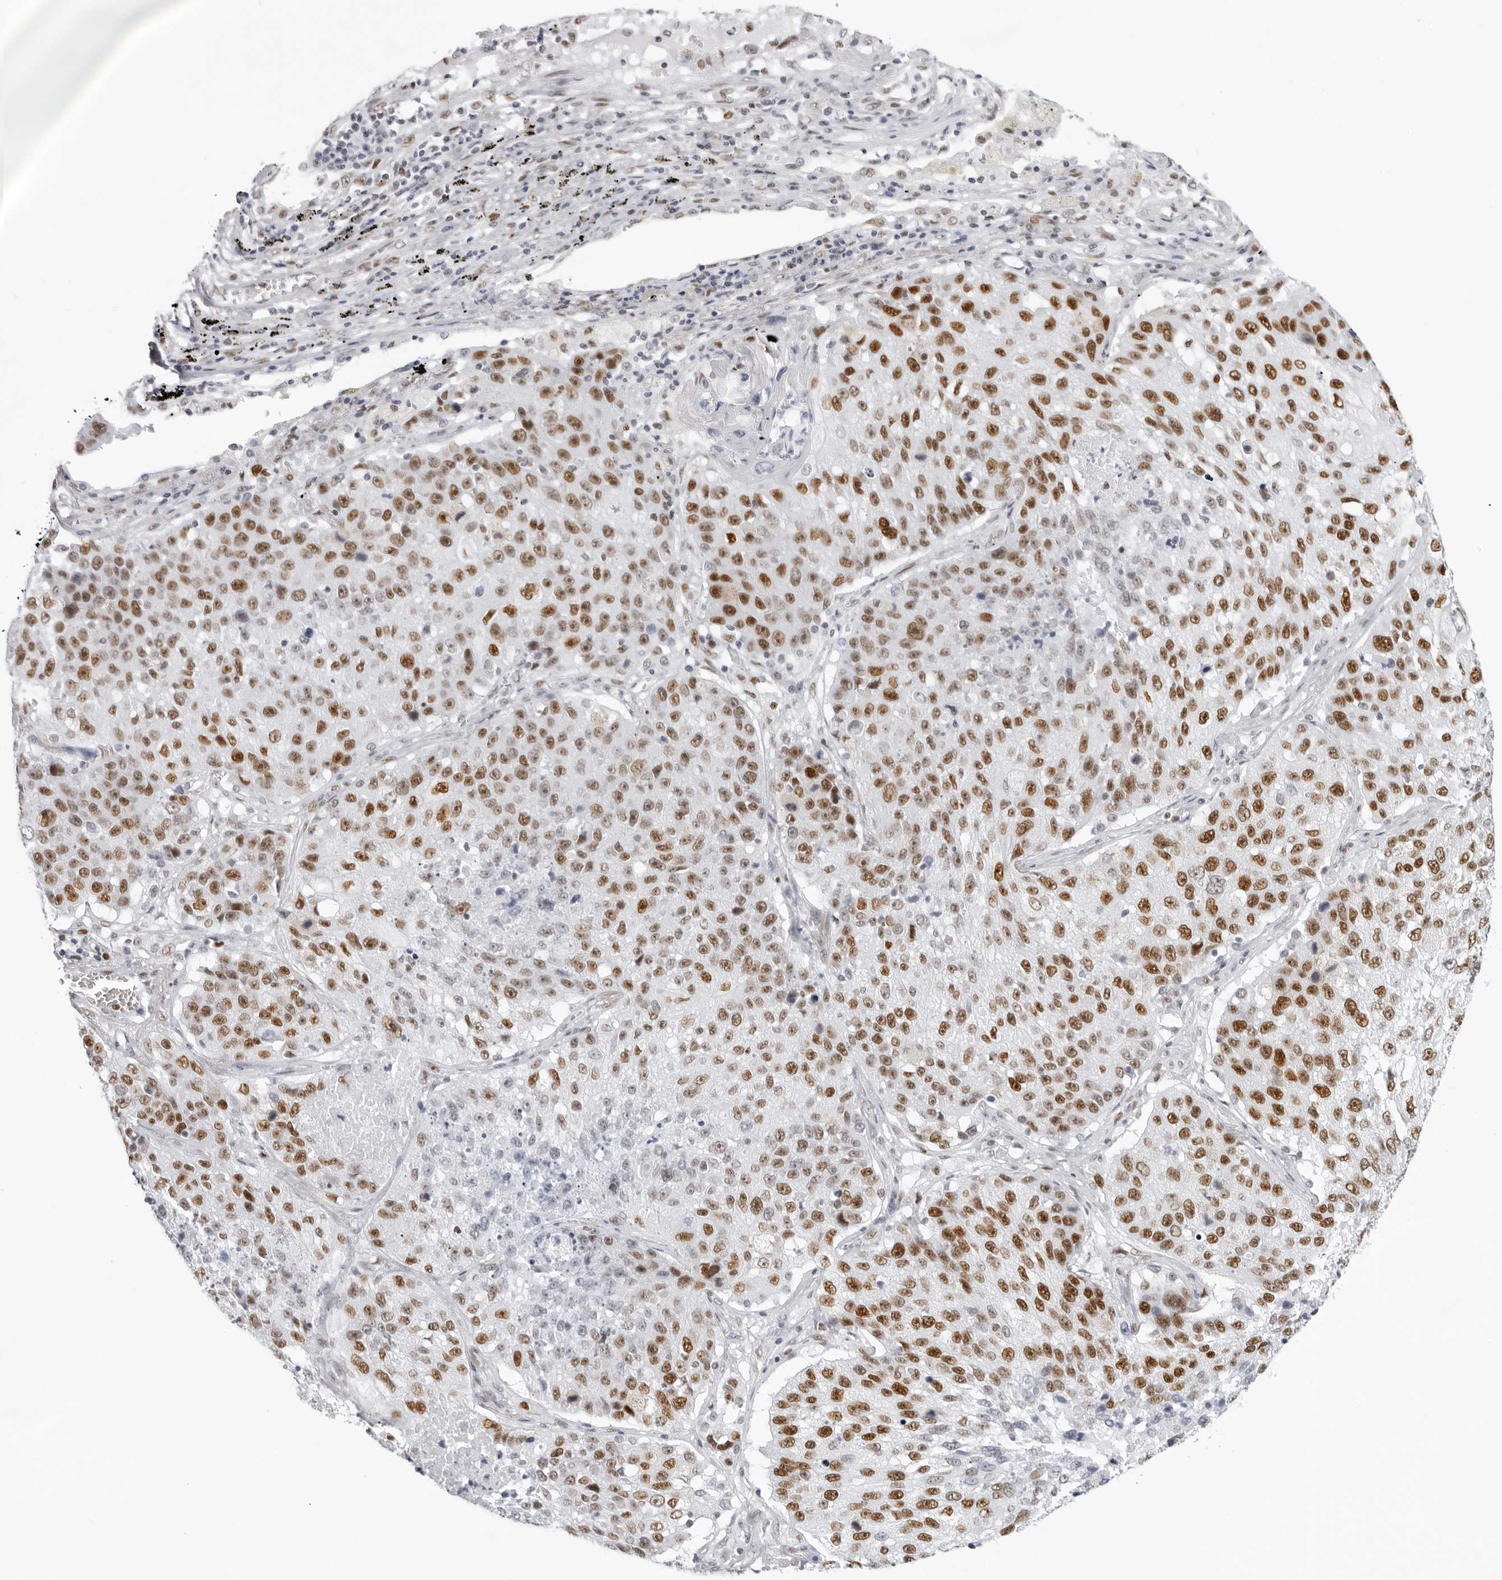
{"staining": {"intensity": "moderate", "quantity": ">75%", "location": "nuclear"}, "tissue": "lung cancer", "cell_type": "Tumor cells", "image_type": "cancer", "snomed": [{"axis": "morphology", "description": "Squamous cell carcinoma, NOS"}, {"axis": "topography", "description": "Lung"}], "caption": "An image of lung cancer (squamous cell carcinoma) stained for a protein exhibits moderate nuclear brown staining in tumor cells. (DAB (3,3'-diaminobenzidine) = brown stain, brightfield microscopy at high magnification).", "gene": "IRF2BP2", "patient": {"sex": "male", "age": 61}}